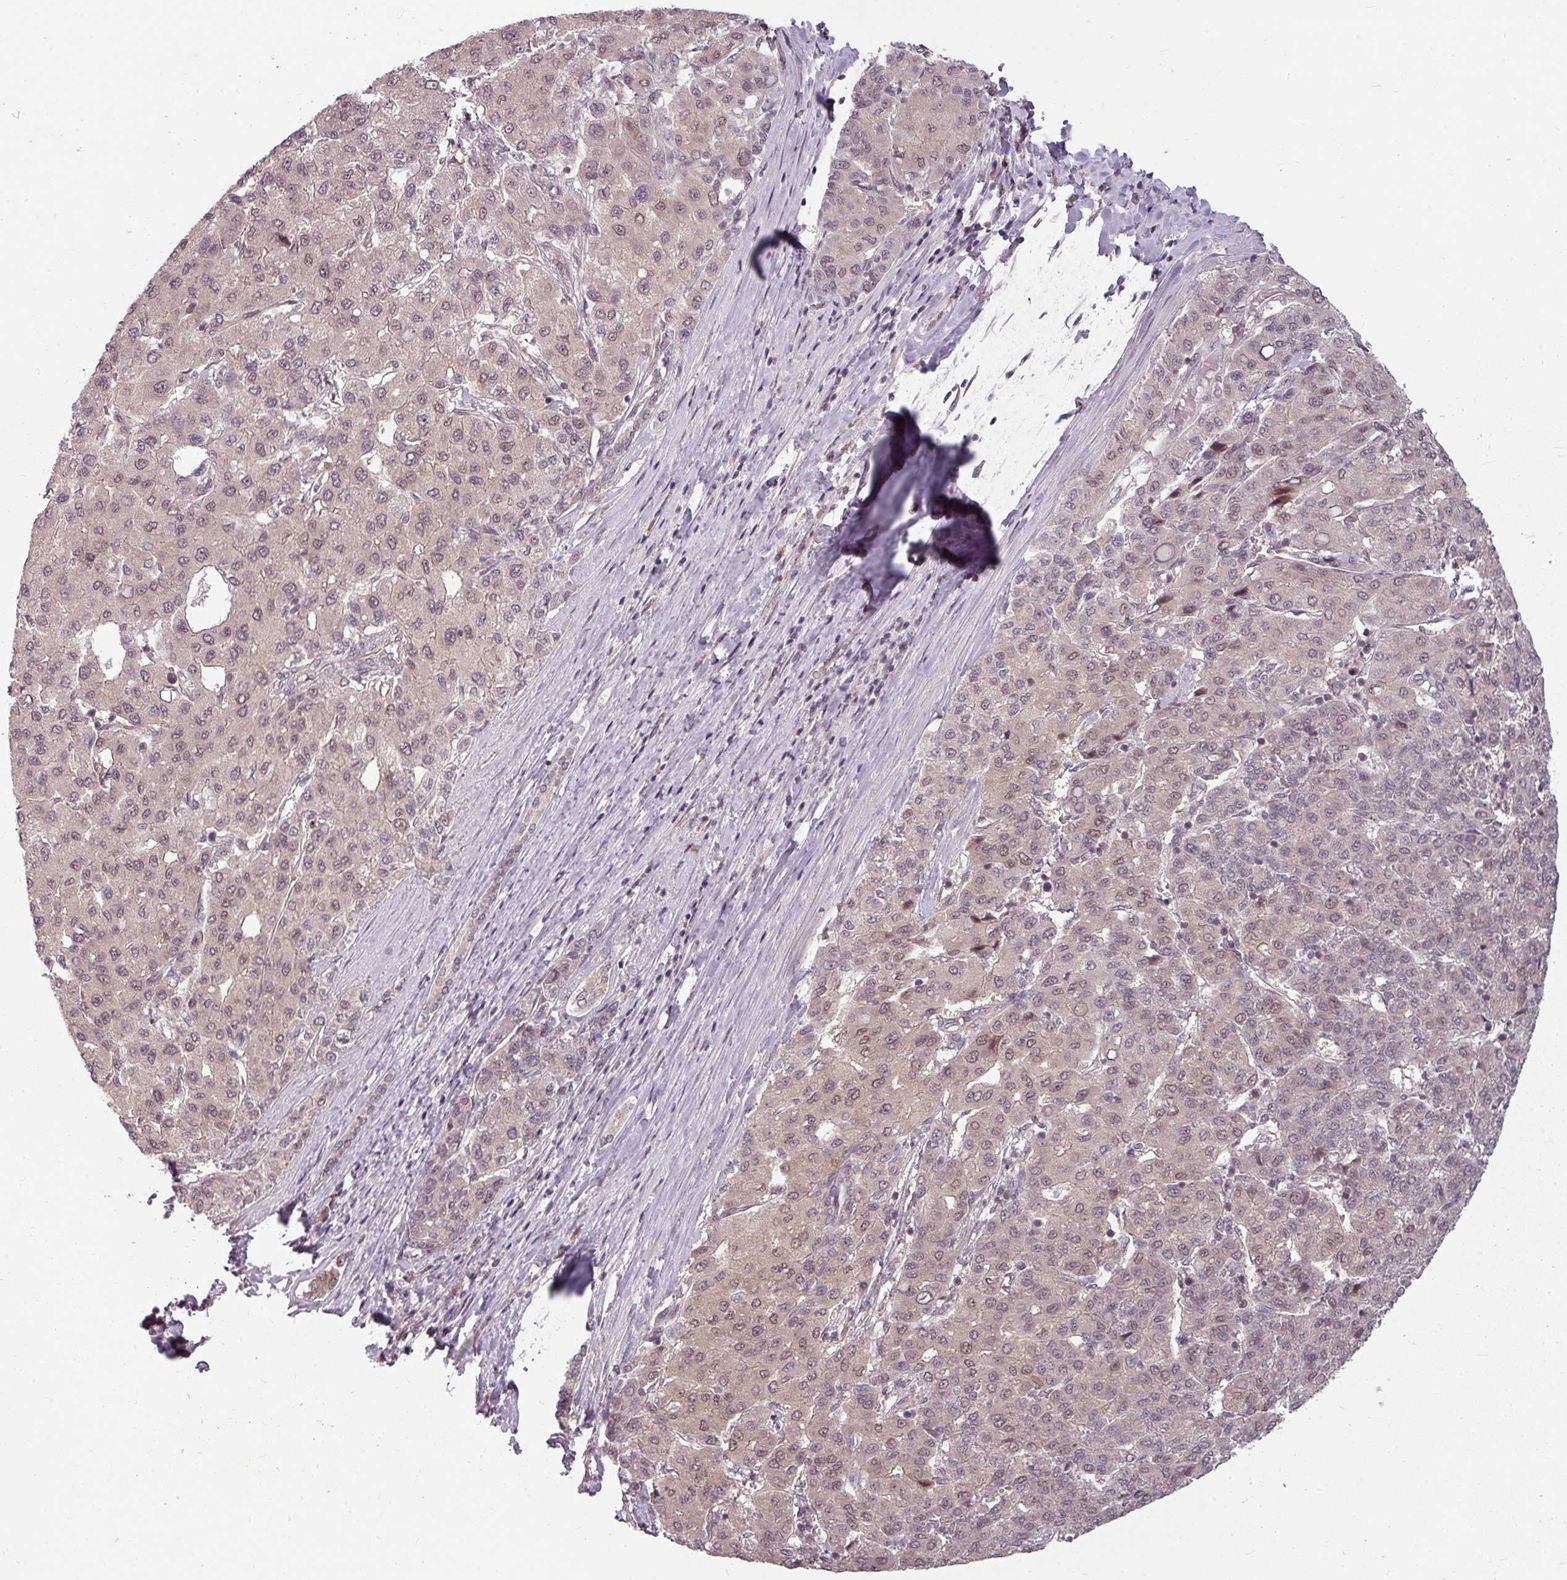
{"staining": {"intensity": "weak", "quantity": ">75%", "location": "cytoplasmic/membranous,nuclear"}, "tissue": "liver cancer", "cell_type": "Tumor cells", "image_type": "cancer", "snomed": [{"axis": "morphology", "description": "Carcinoma, Hepatocellular, NOS"}, {"axis": "topography", "description": "Liver"}], "caption": "Liver hepatocellular carcinoma tissue exhibits weak cytoplasmic/membranous and nuclear positivity in approximately >75% of tumor cells", "gene": "CLIC1", "patient": {"sex": "male", "age": 65}}